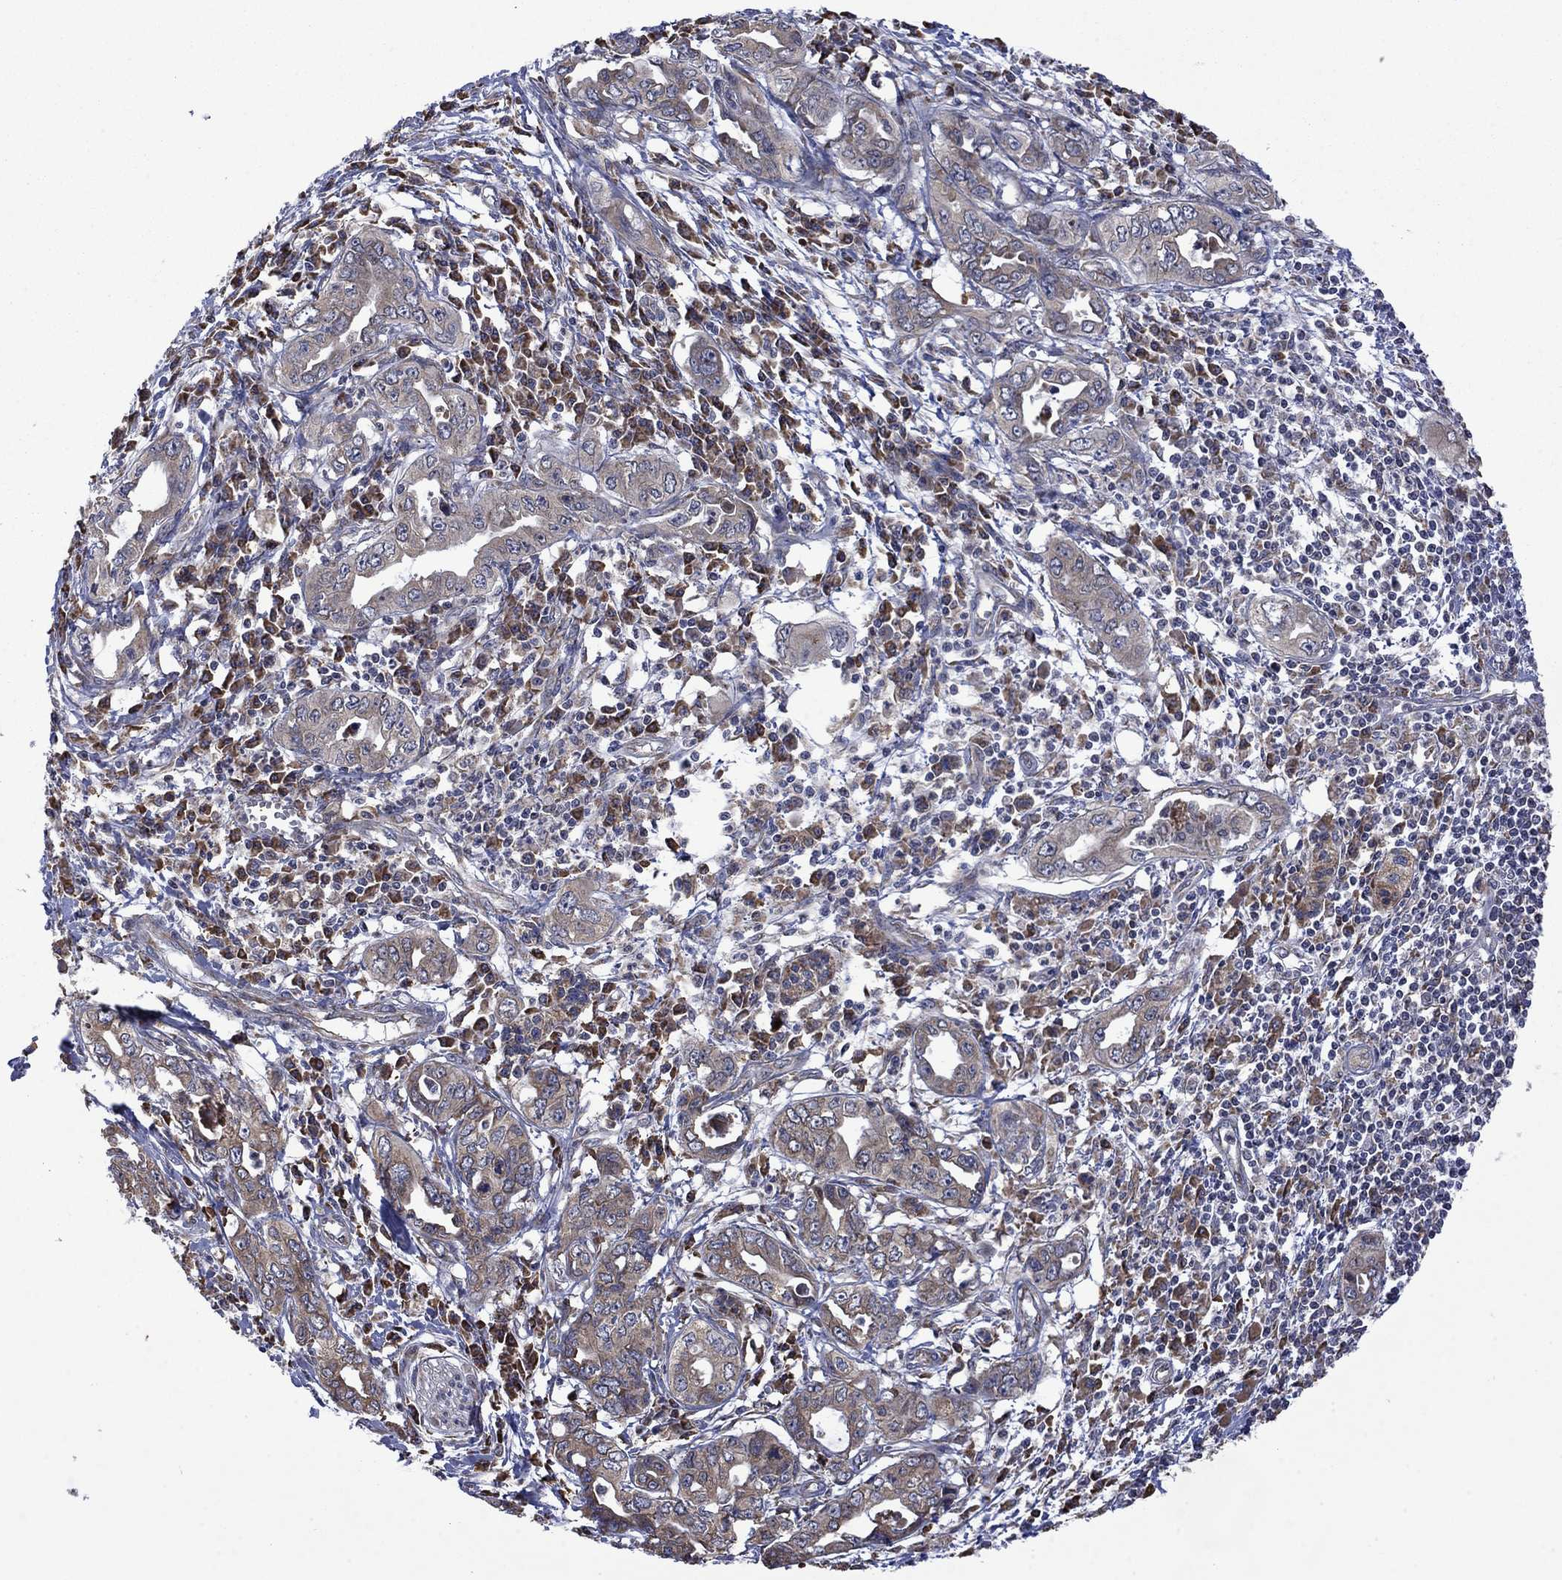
{"staining": {"intensity": "weak", "quantity": "<25%", "location": "cytoplasmic/membranous"}, "tissue": "pancreatic cancer", "cell_type": "Tumor cells", "image_type": "cancer", "snomed": [{"axis": "morphology", "description": "Adenocarcinoma, NOS"}, {"axis": "topography", "description": "Pancreas"}], "caption": "Immunohistochemistry of adenocarcinoma (pancreatic) shows no staining in tumor cells.", "gene": "FURIN", "patient": {"sex": "male", "age": 68}}